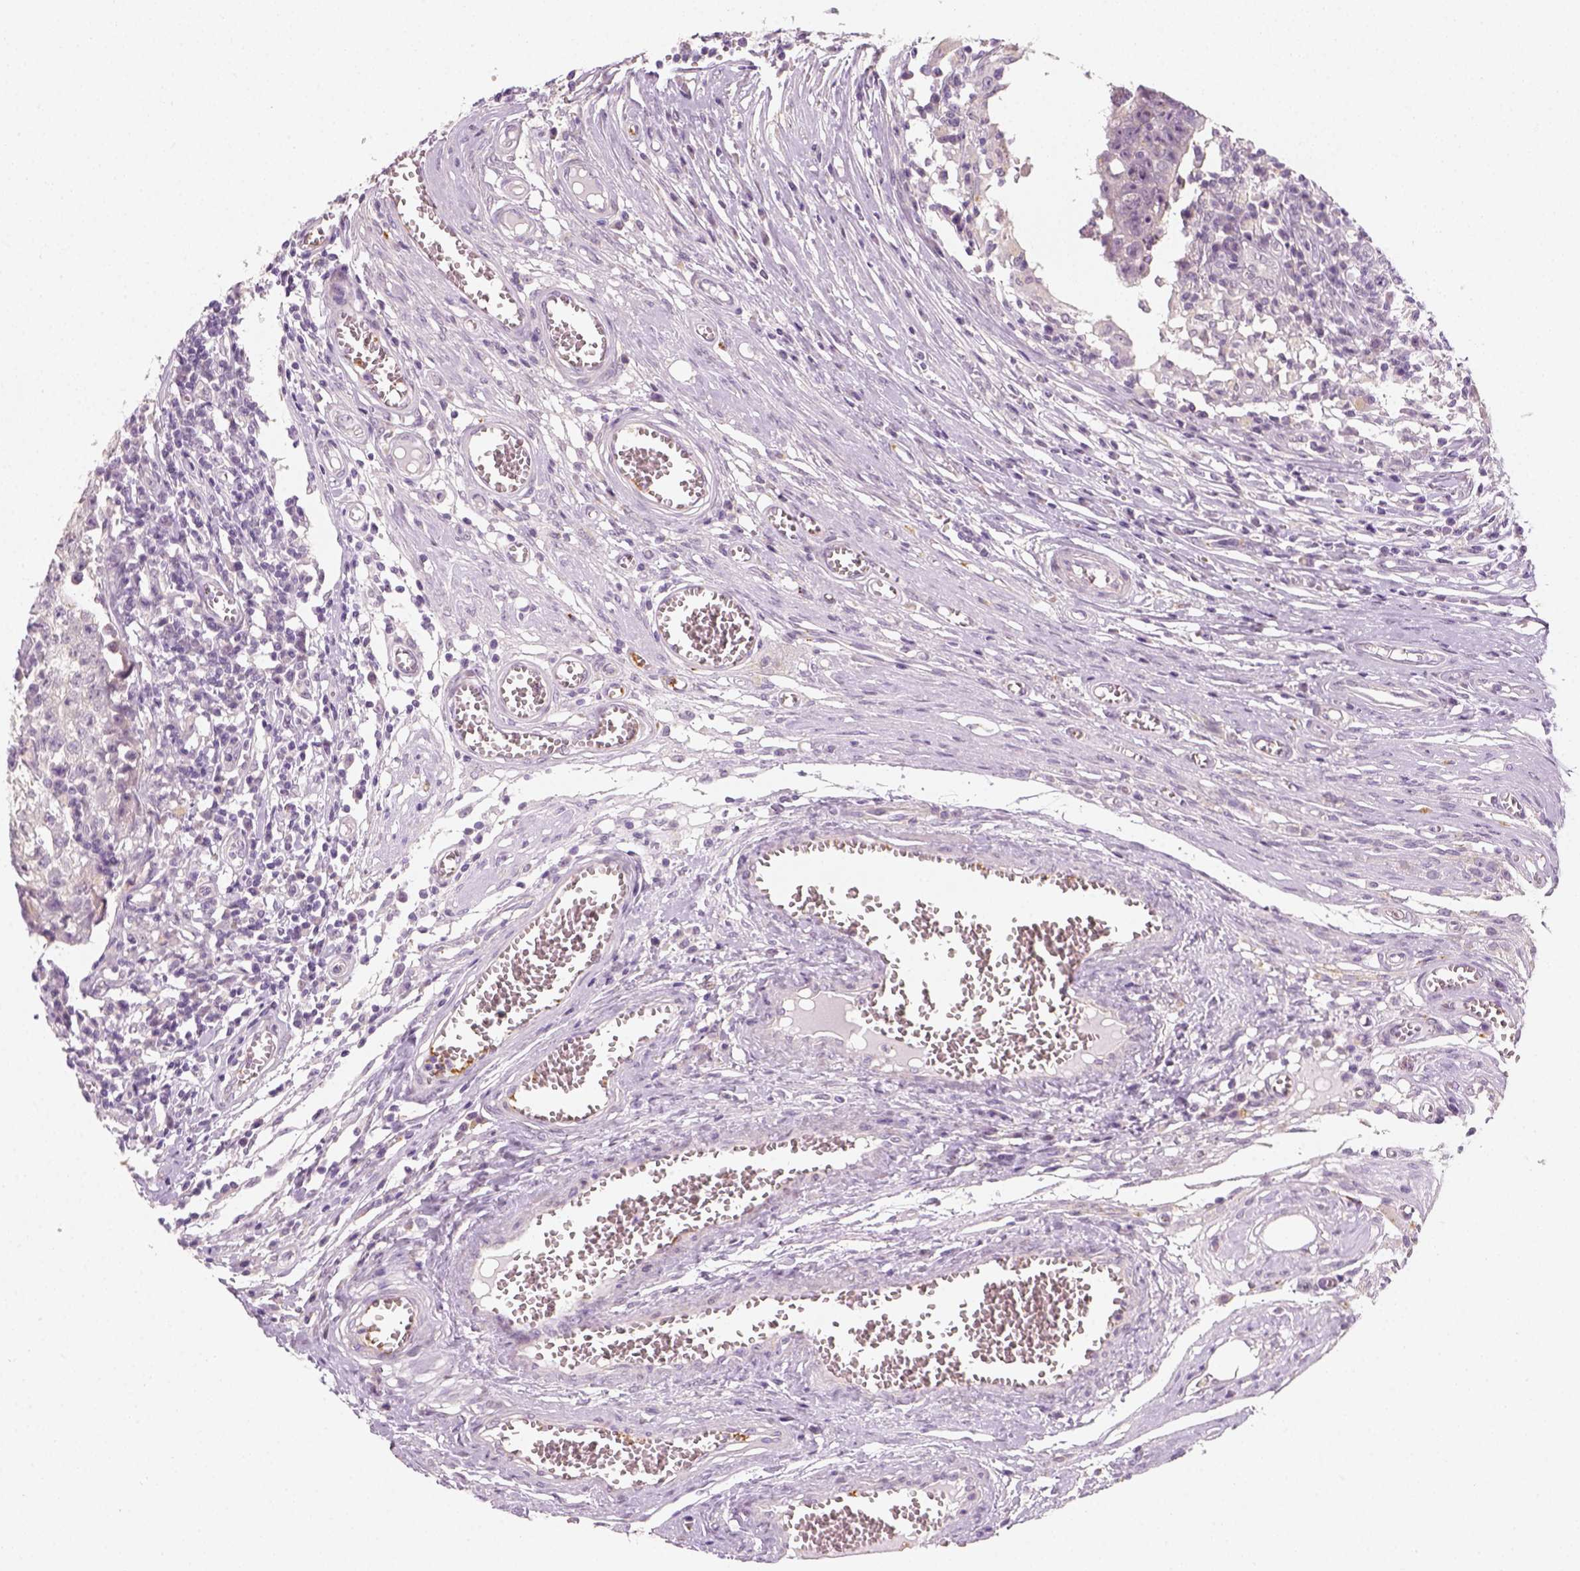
{"staining": {"intensity": "negative", "quantity": "none", "location": "none"}, "tissue": "testis cancer", "cell_type": "Tumor cells", "image_type": "cancer", "snomed": [{"axis": "morphology", "description": "Carcinoma, Embryonal, NOS"}, {"axis": "topography", "description": "Testis"}], "caption": "This is an immunohistochemistry (IHC) image of testis cancer (embryonal carcinoma). There is no expression in tumor cells.", "gene": "FAM163B", "patient": {"sex": "male", "age": 36}}